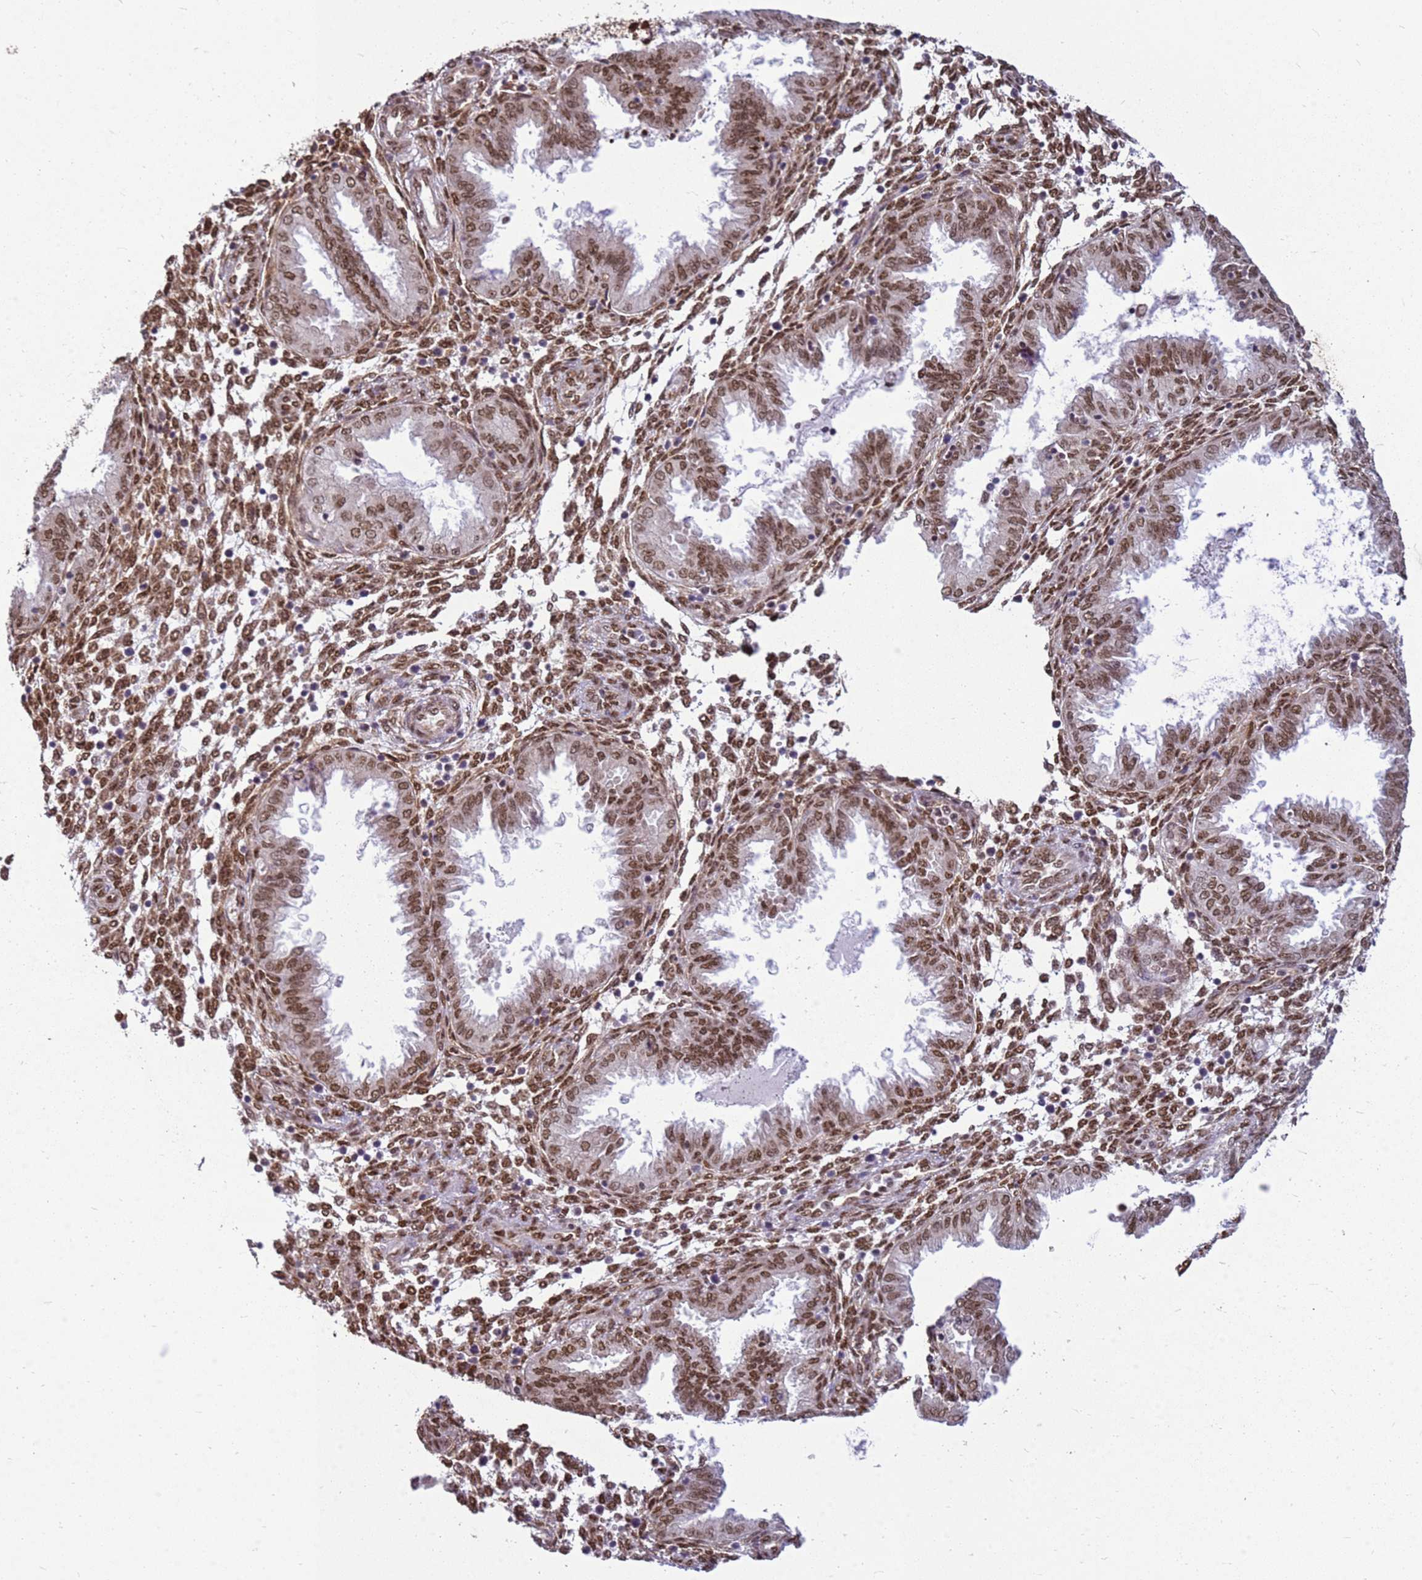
{"staining": {"intensity": "moderate", "quantity": ">75%", "location": "nuclear"}, "tissue": "endometrium", "cell_type": "Cells in endometrial stroma", "image_type": "normal", "snomed": [{"axis": "morphology", "description": "Normal tissue, NOS"}, {"axis": "topography", "description": "Endometrium"}], "caption": "Moderate nuclear staining for a protein is appreciated in approximately >75% of cells in endometrial stroma of unremarkable endometrium using immunohistochemistry.", "gene": "APEX1", "patient": {"sex": "female", "age": 33}}